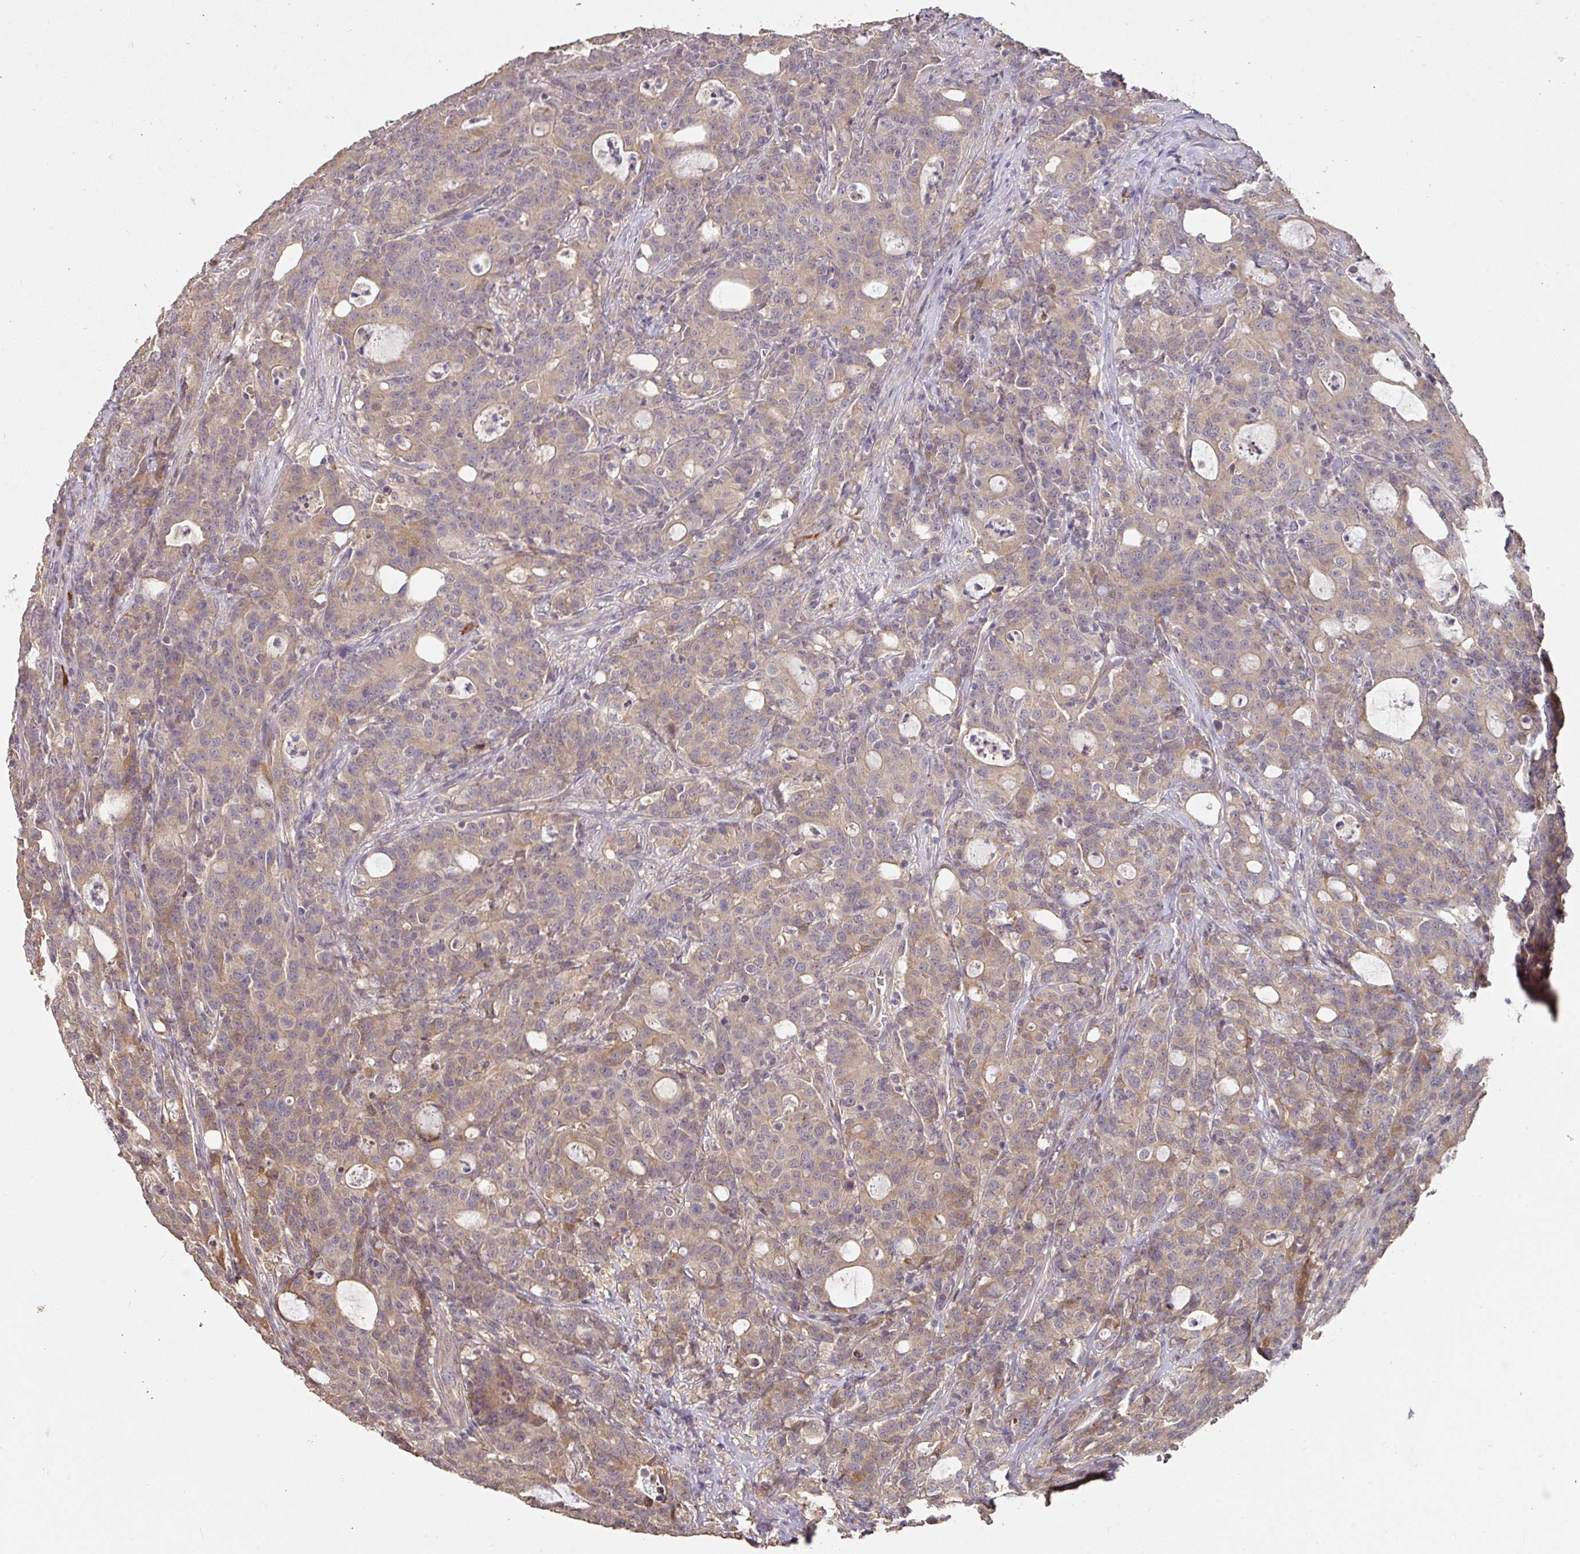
{"staining": {"intensity": "weak", "quantity": "25%-75%", "location": "cytoplasmic/membranous"}, "tissue": "colorectal cancer", "cell_type": "Tumor cells", "image_type": "cancer", "snomed": [{"axis": "morphology", "description": "Adenocarcinoma, NOS"}, {"axis": "topography", "description": "Colon"}], "caption": "Approximately 25%-75% of tumor cells in human adenocarcinoma (colorectal) reveal weak cytoplasmic/membranous protein staining as visualized by brown immunohistochemical staining.", "gene": "ACVR2B", "patient": {"sex": "male", "age": 83}}